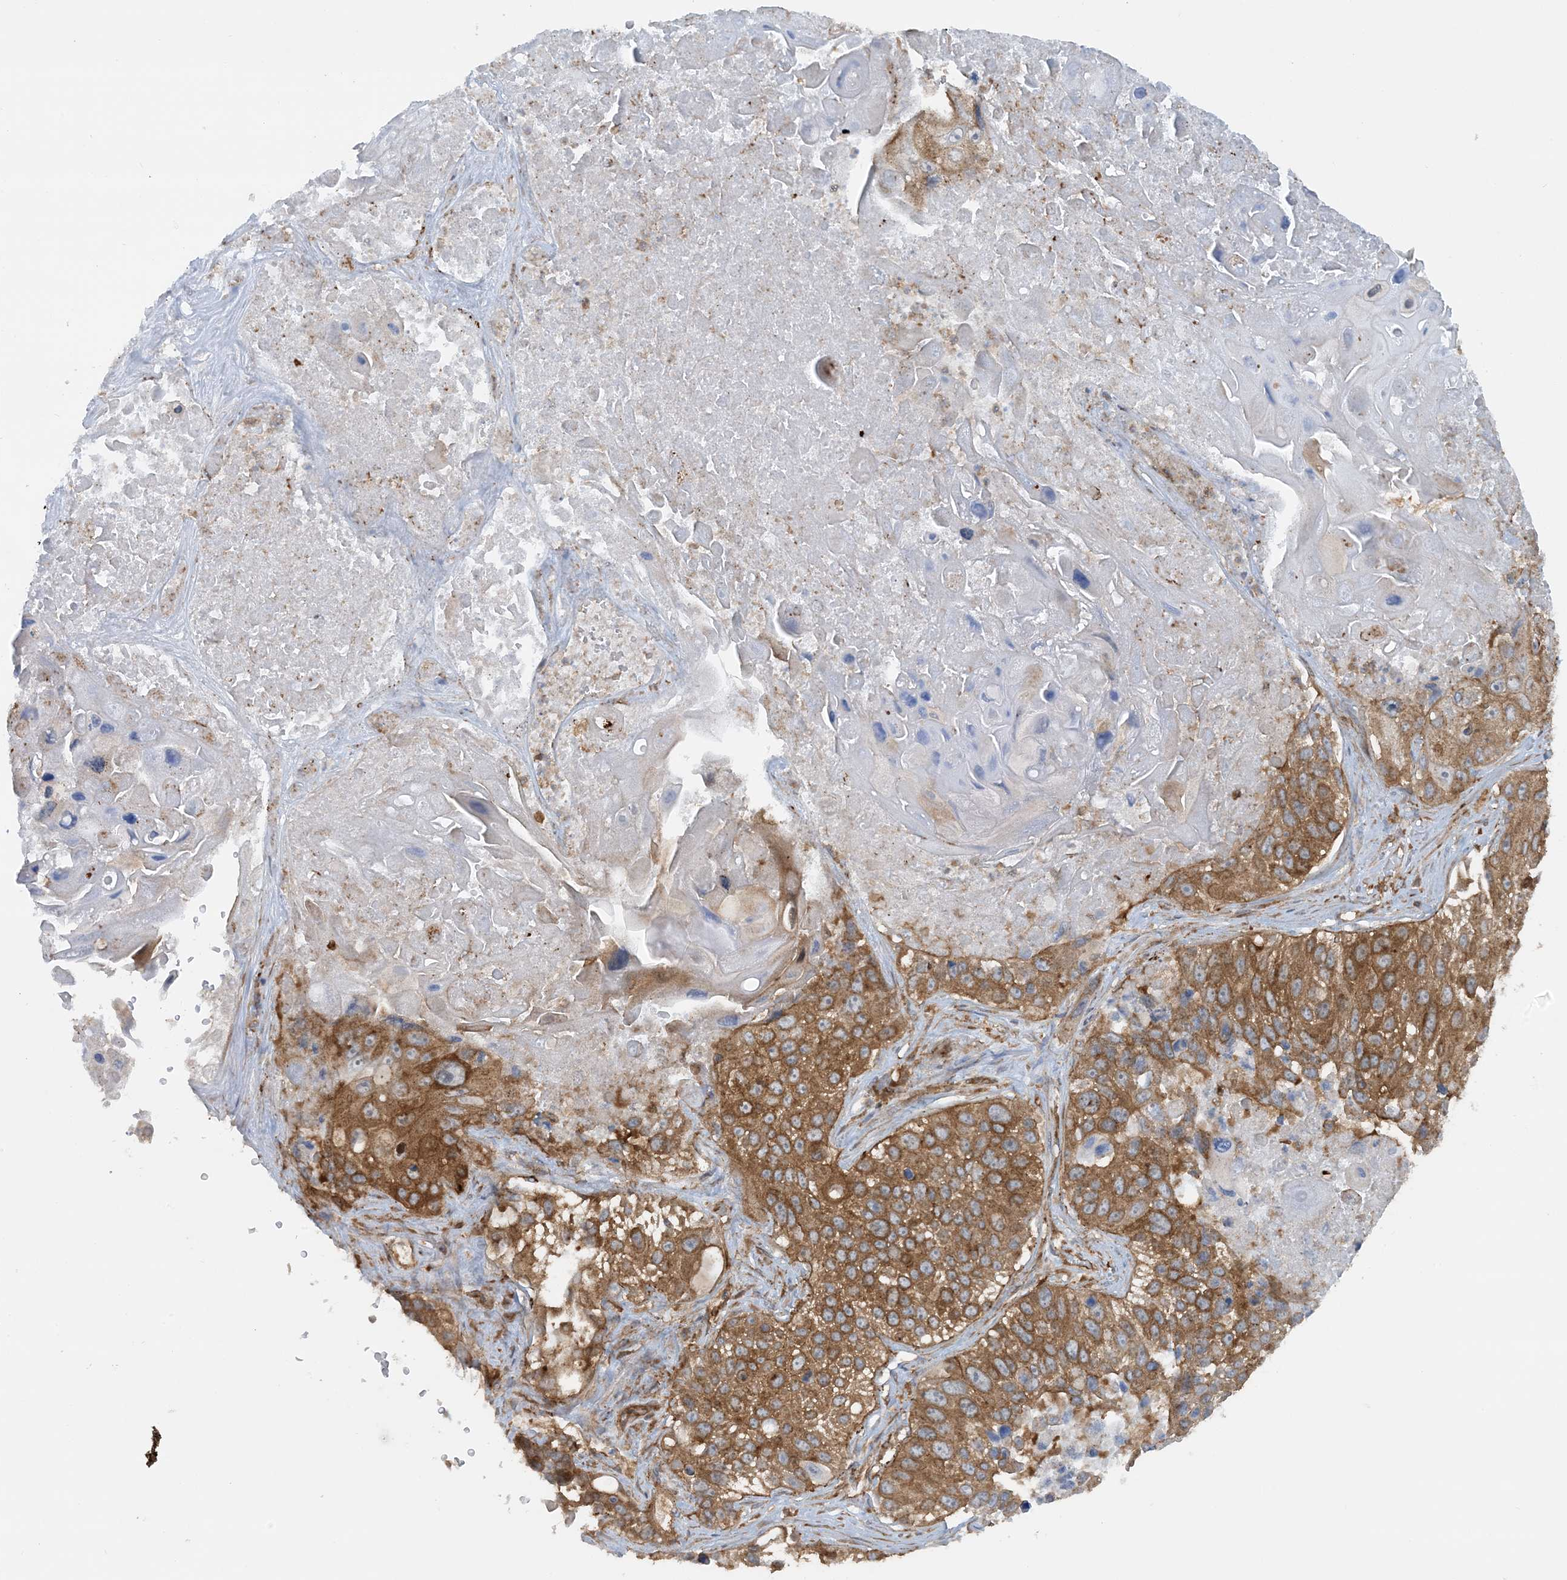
{"staining": {"intensity": "moderate", "quantity": ">75%", "location": "cytoplasmic/membranous"}, "tissue": "lung cancer", "cell_type": "Tumor cells", "image_type": "cancer", "snomed": [{"axis": "morphology", "description": "Squamous cell carcinoma, NOS"}, {"axis": "topography", "description": "Lung"}], "caption": "DAB immunohistochemical staining of human lung cancer reveals moderate cytoplasmic/membranous protein staining in approximately >75% of tumor cells. (Stains: DAB in brown, nuclei in blue, Microscopy: brightfield microscopy at high magnification).", "gene": "STAM2", "patient": {"sex": "male", "age": 61}}